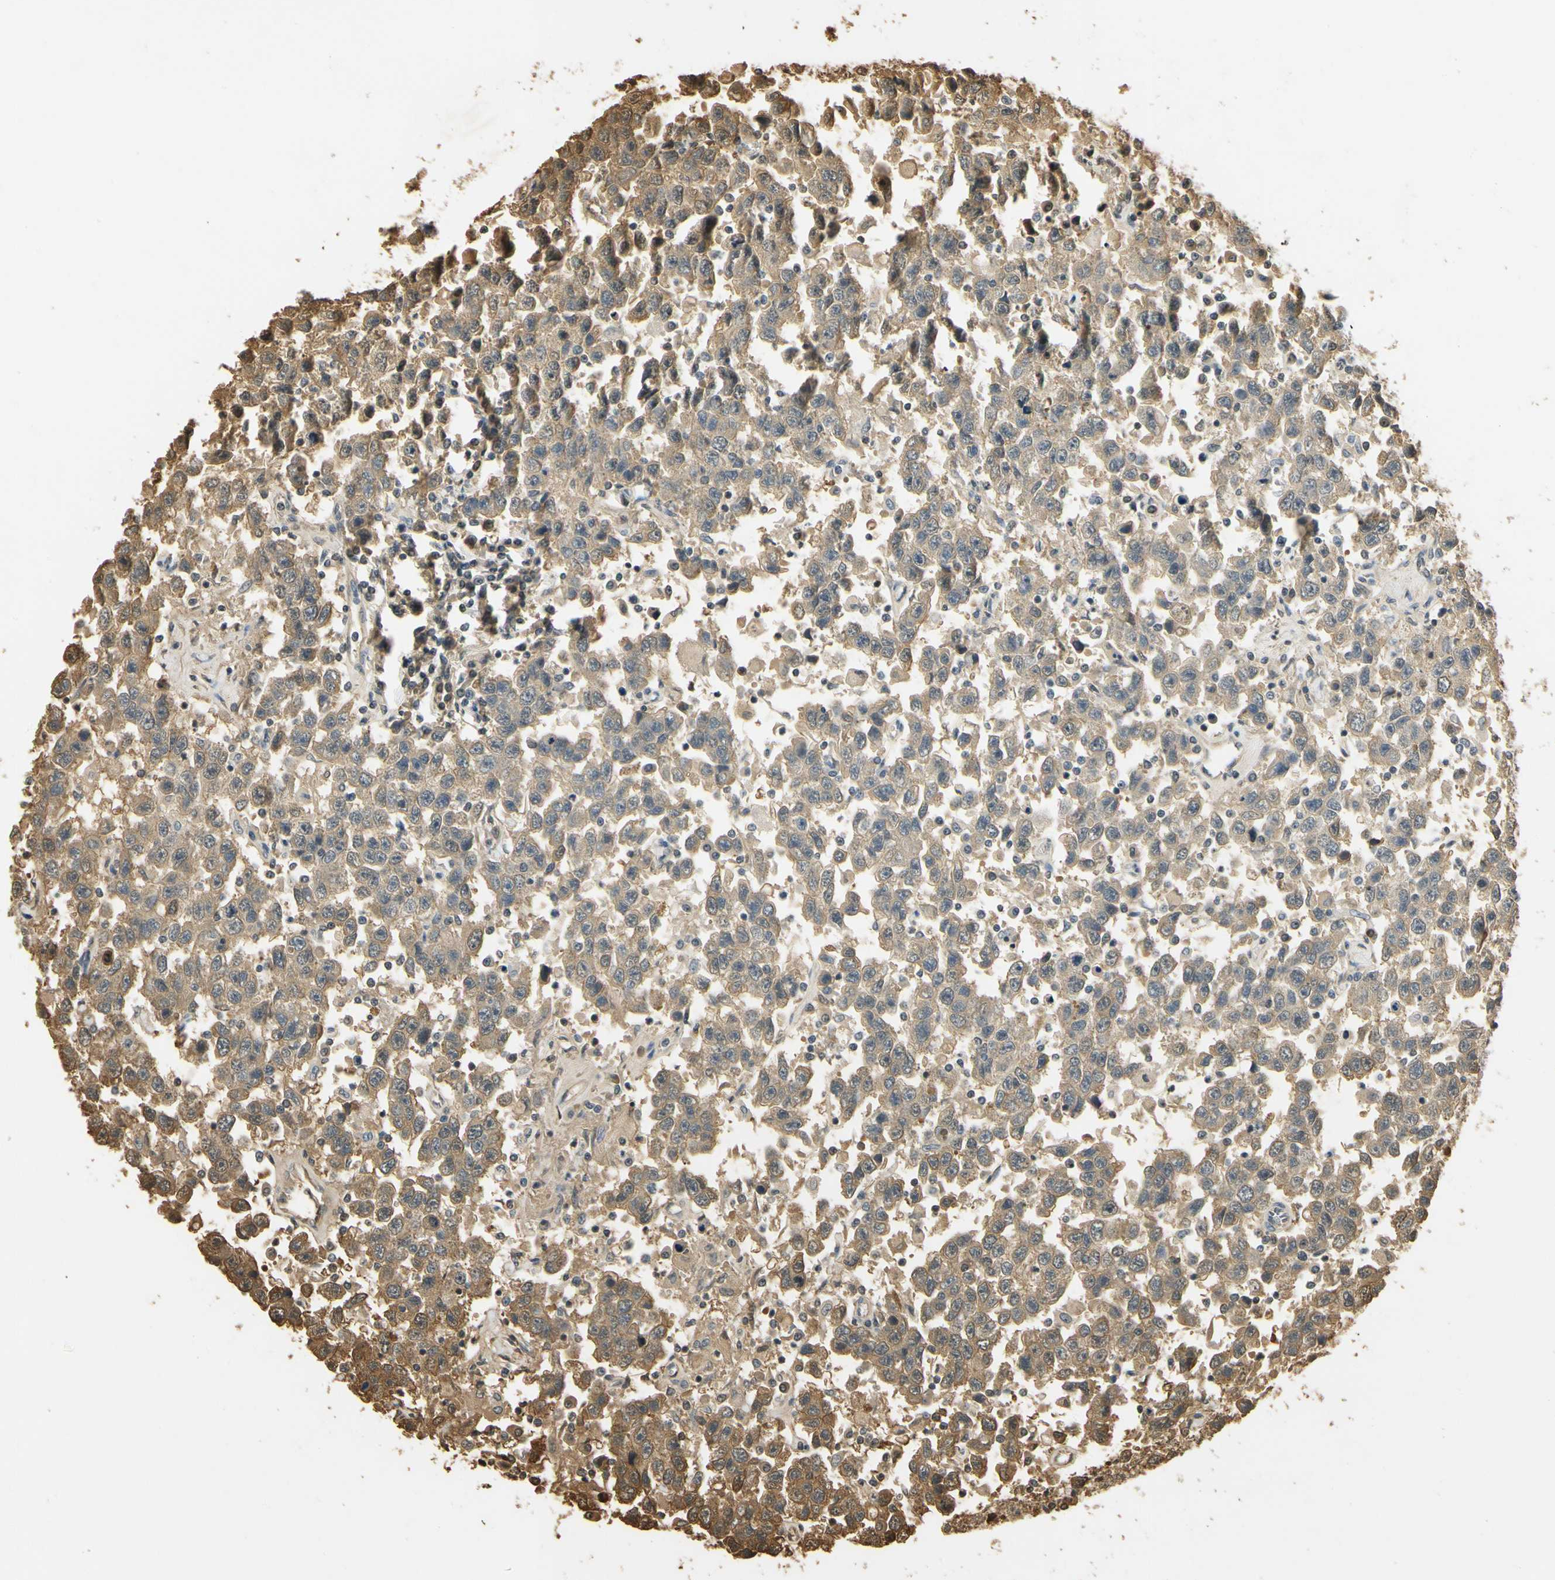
{"staining": {"intensity": "moderate", "quantity": ">75%", "location": "cytoplasmic/membranous"}, "tissue": "testis cancer", "cell_type": "Tumor cells", "image_type": "cancer", "snomed": [{"axis": "morphology", "description": "Seminoma, NOS"}, {"axis": "topography", "description": "Testis"}], "caption": "This image shows immunohistochemistry staining of testis cancer (seminoma), with medium moderate cytoplasmic/membranous expression in approximately >75% of tumor cells.", "gene": "SOD1", "patient": {"sex": "male", "age": 41}}